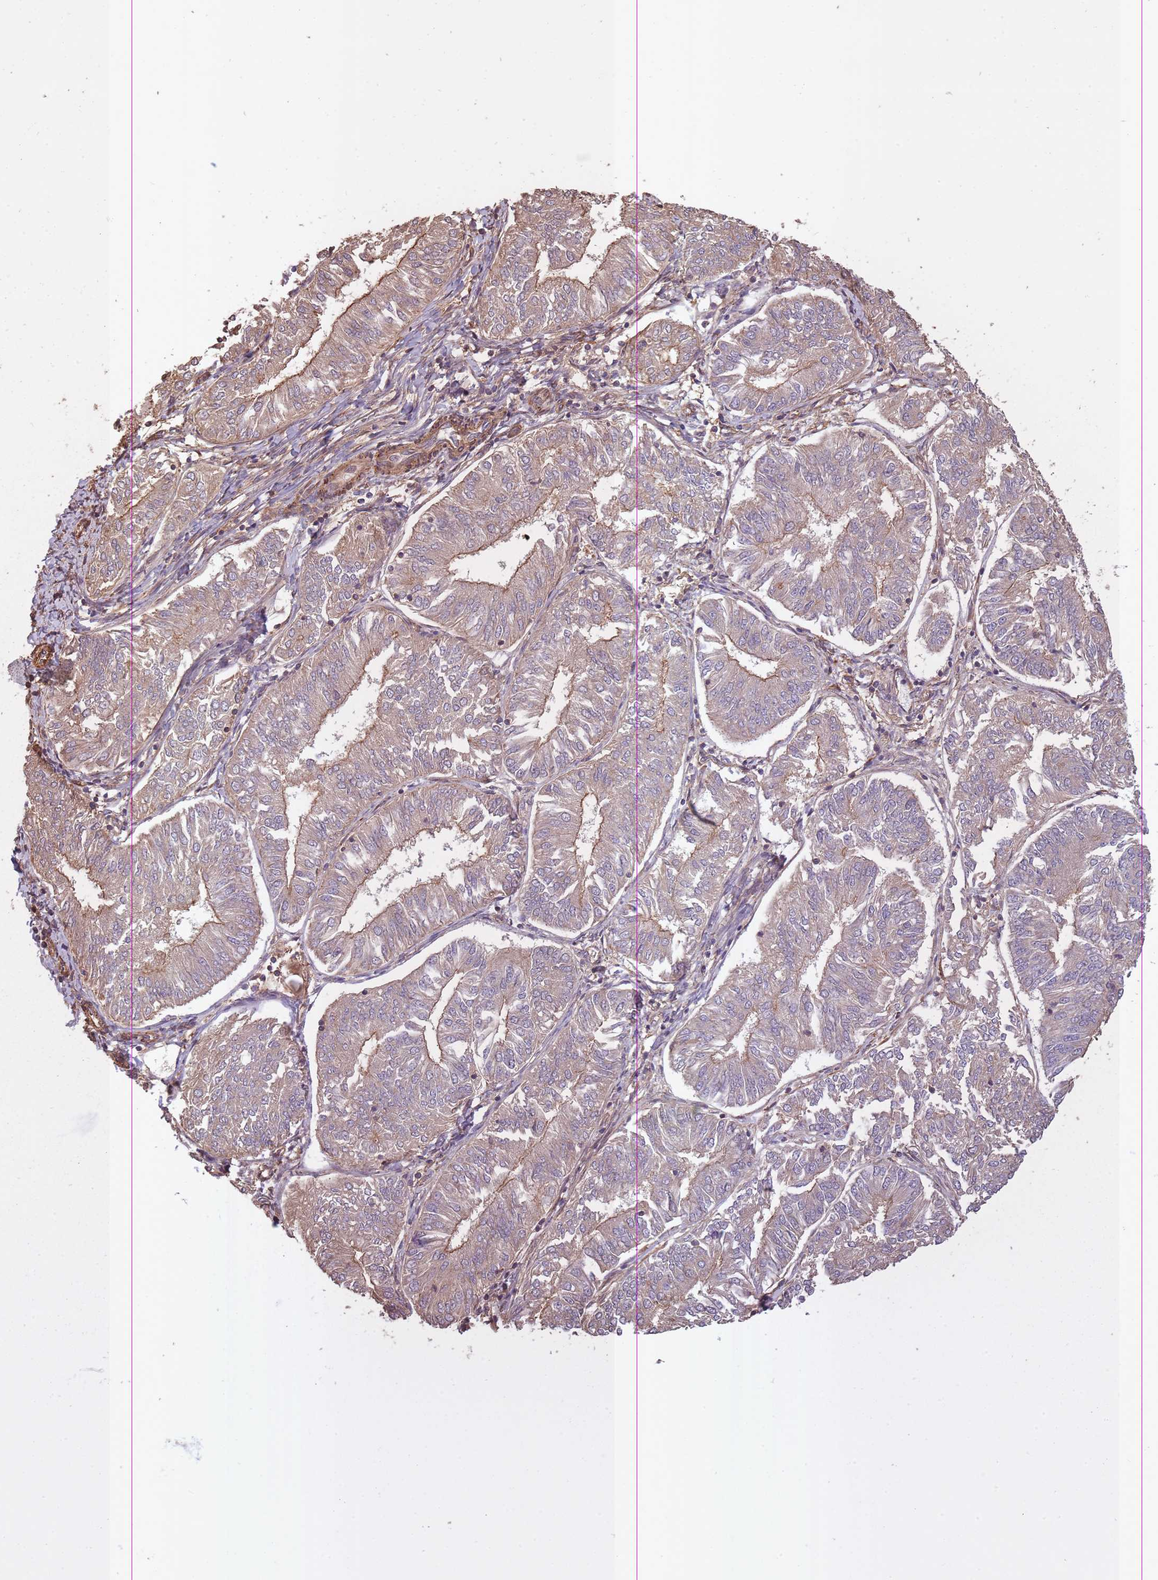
{"staining": {"intensity": "weak", "quantity": ">75%", "location": "cytoplasmic/membranous"}, "tissue": "endometrial cancer", "cell_type": "Tumor cells", "image_type": "cancer", "snomed": [{"axis": "morphology", "description": "Adenocarcinoma, NOS"}, {"axis": "topography", "description": "Endometrium"}], "caption": "Protein staining of endometrial adenocarcinoma tissue reveals weak cytoplasmic/membranous expression in approximately >75% of tumor cells.", "gene": "ARMH3", "patient": {"sex": "female", "age": 58}}